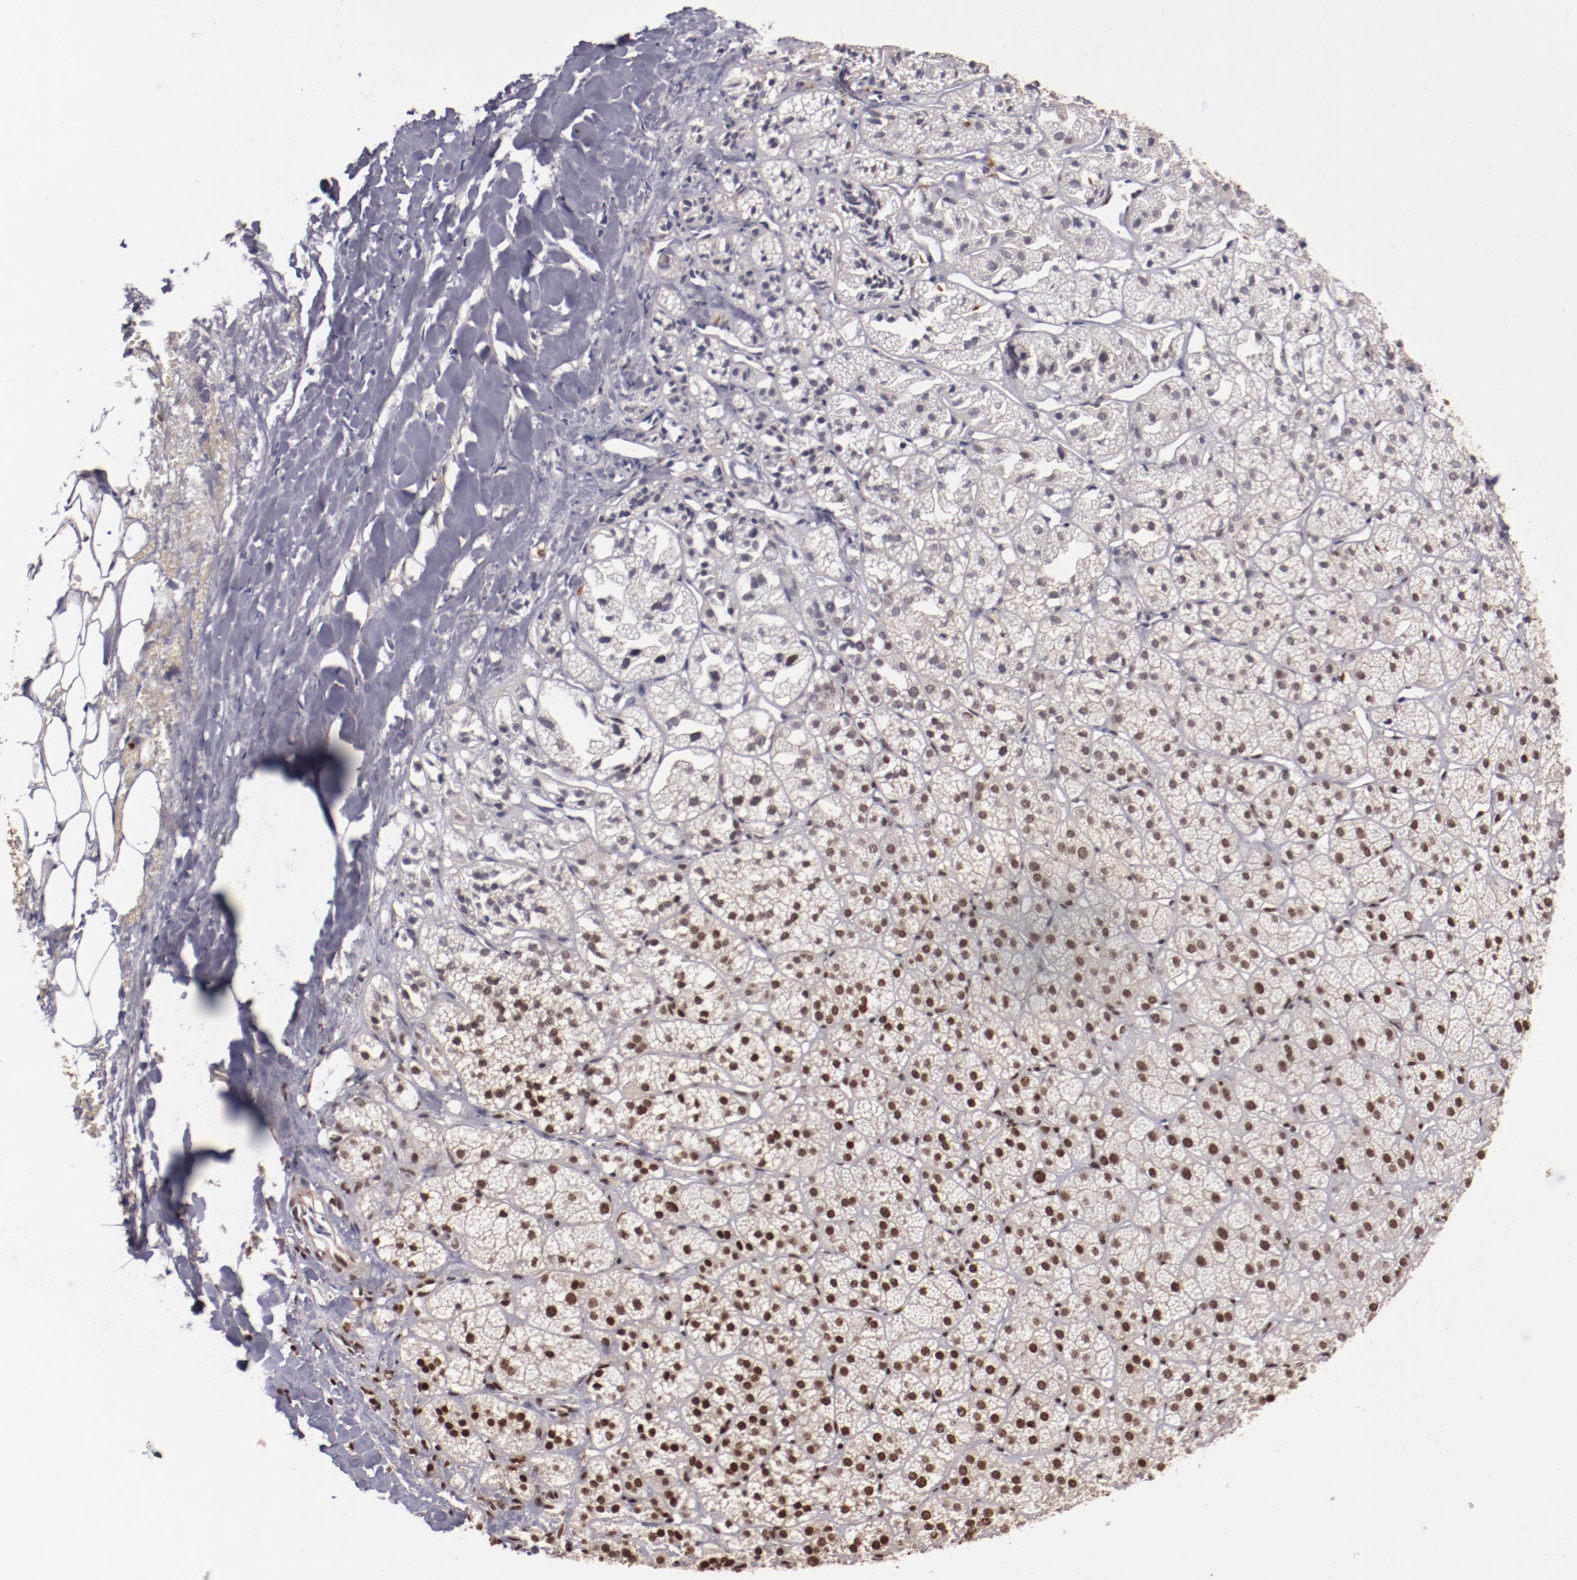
{"staining": {"intensity": "moderate", "quantity": ">75%", "location": "nuclear"}, "tissue": "adrenal gland", "cell_type": "Glandular cells", "image_type": "normal", "snomed": [{"axis": "morphology", "description": "Normal tissue, NOS"}, {"axis": "topography", "description": "Adrenal gland"}], "caption": "A brown stain shows moderate nuclear positivity of a protein in glandular cells of unremarkable human adrenal gland.", "gene": "STAG2", "patient": {"sex": "female", "age": 71}}